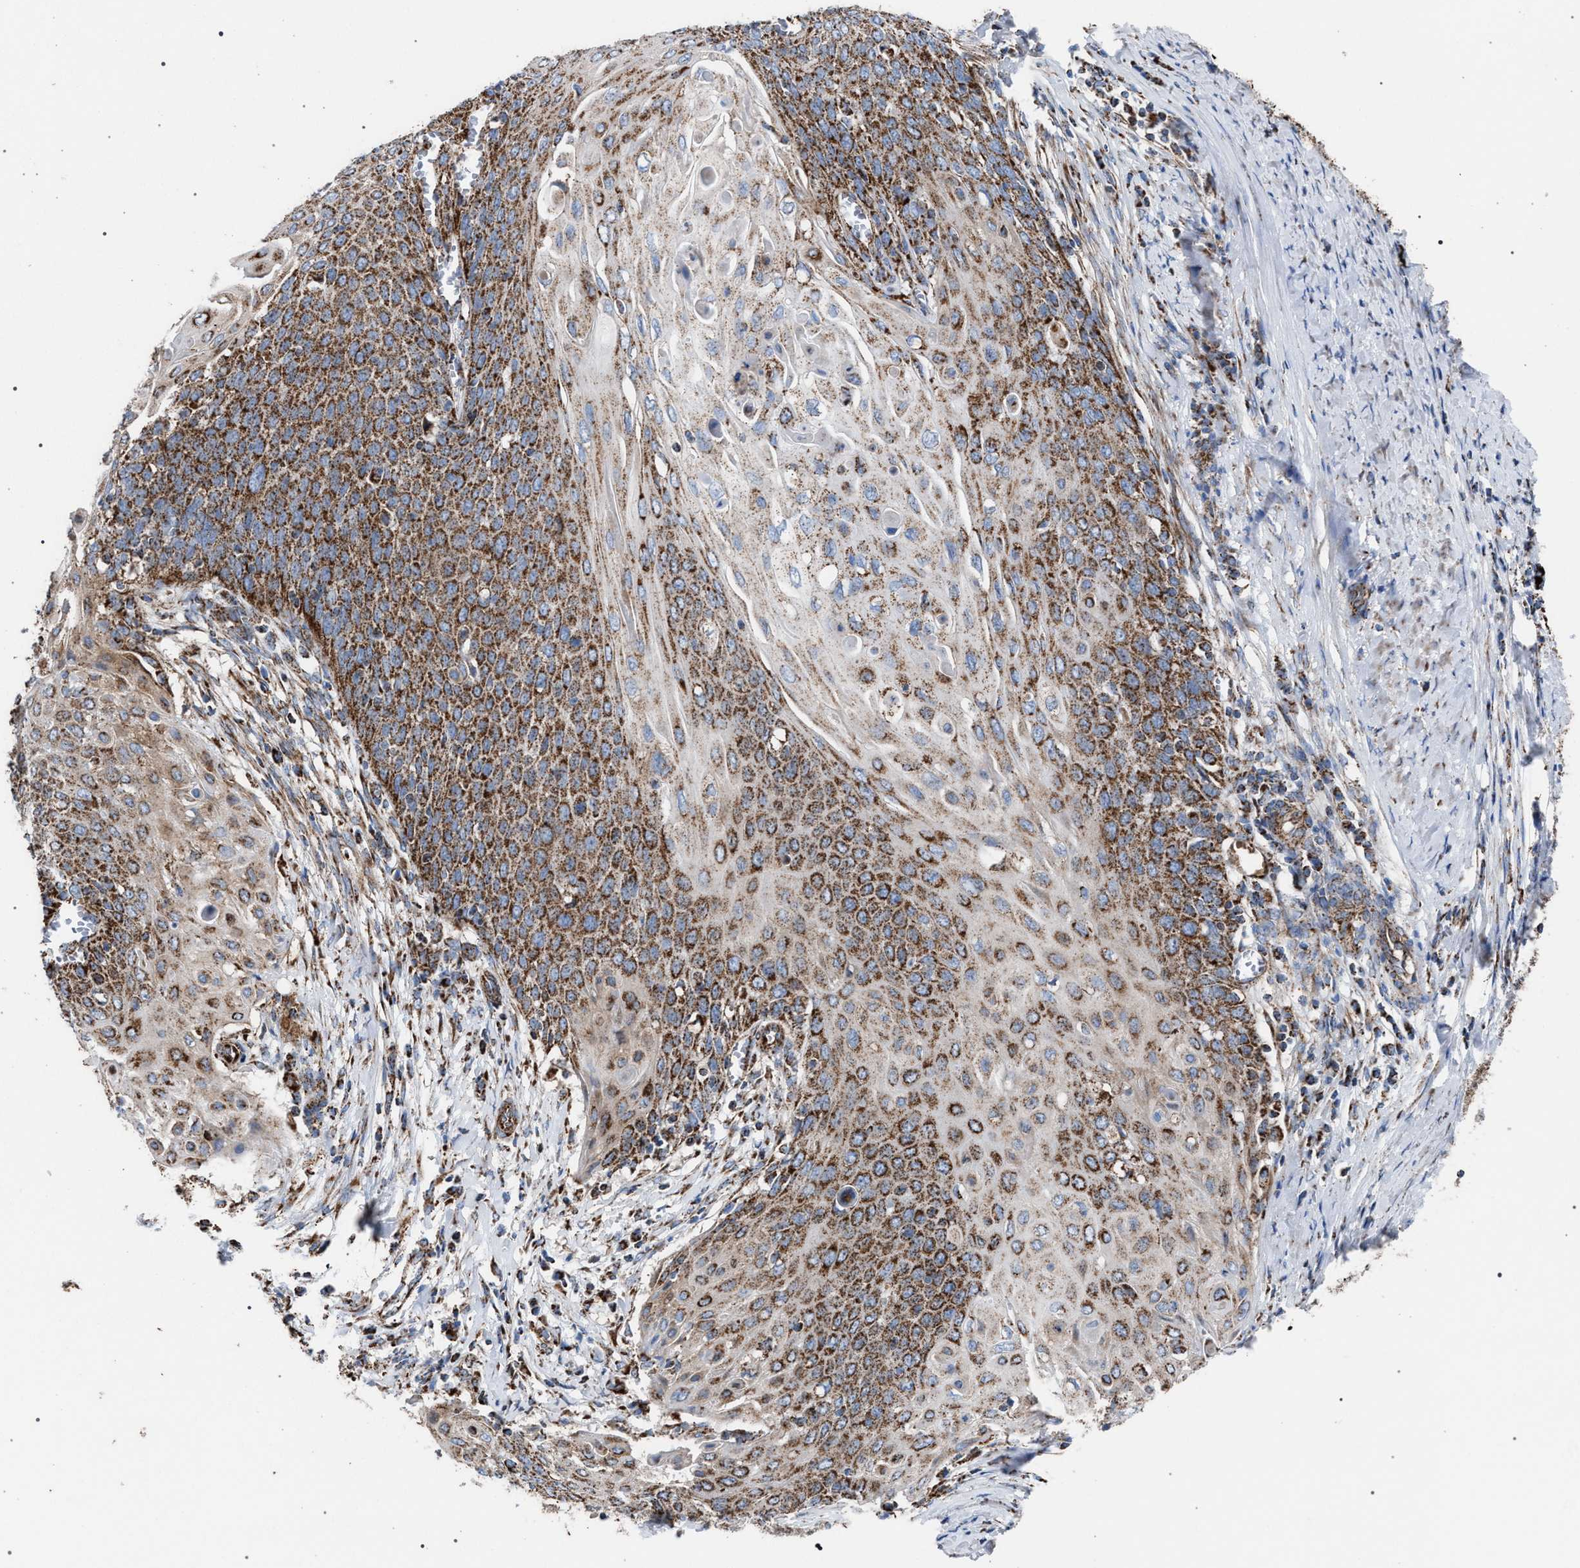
{"staining": {"intensity": "moderate", "quantity": ">75%", "location": "cytoplasmic/membranous"}, "tissue": "cervical cancer", "cell_type": "Tumor cells", "image_type": "cancer", "snomed": [{"axis": "morphology", "description": "Squamous cell carcinoma, NOS"}, {"axis": "topography", "description": "Cervix"}], "caption": "A histopathology image of human cervical cancer (squamous cell carcinoma) stained for a protein reveals moderate cytoplasmic/membranous brown staining in tumor cells. (DAB IHC with brightfield microscopy, high magnification).", "gene": "VPS13A", "patient": {"sex": "female", "age": 39}}